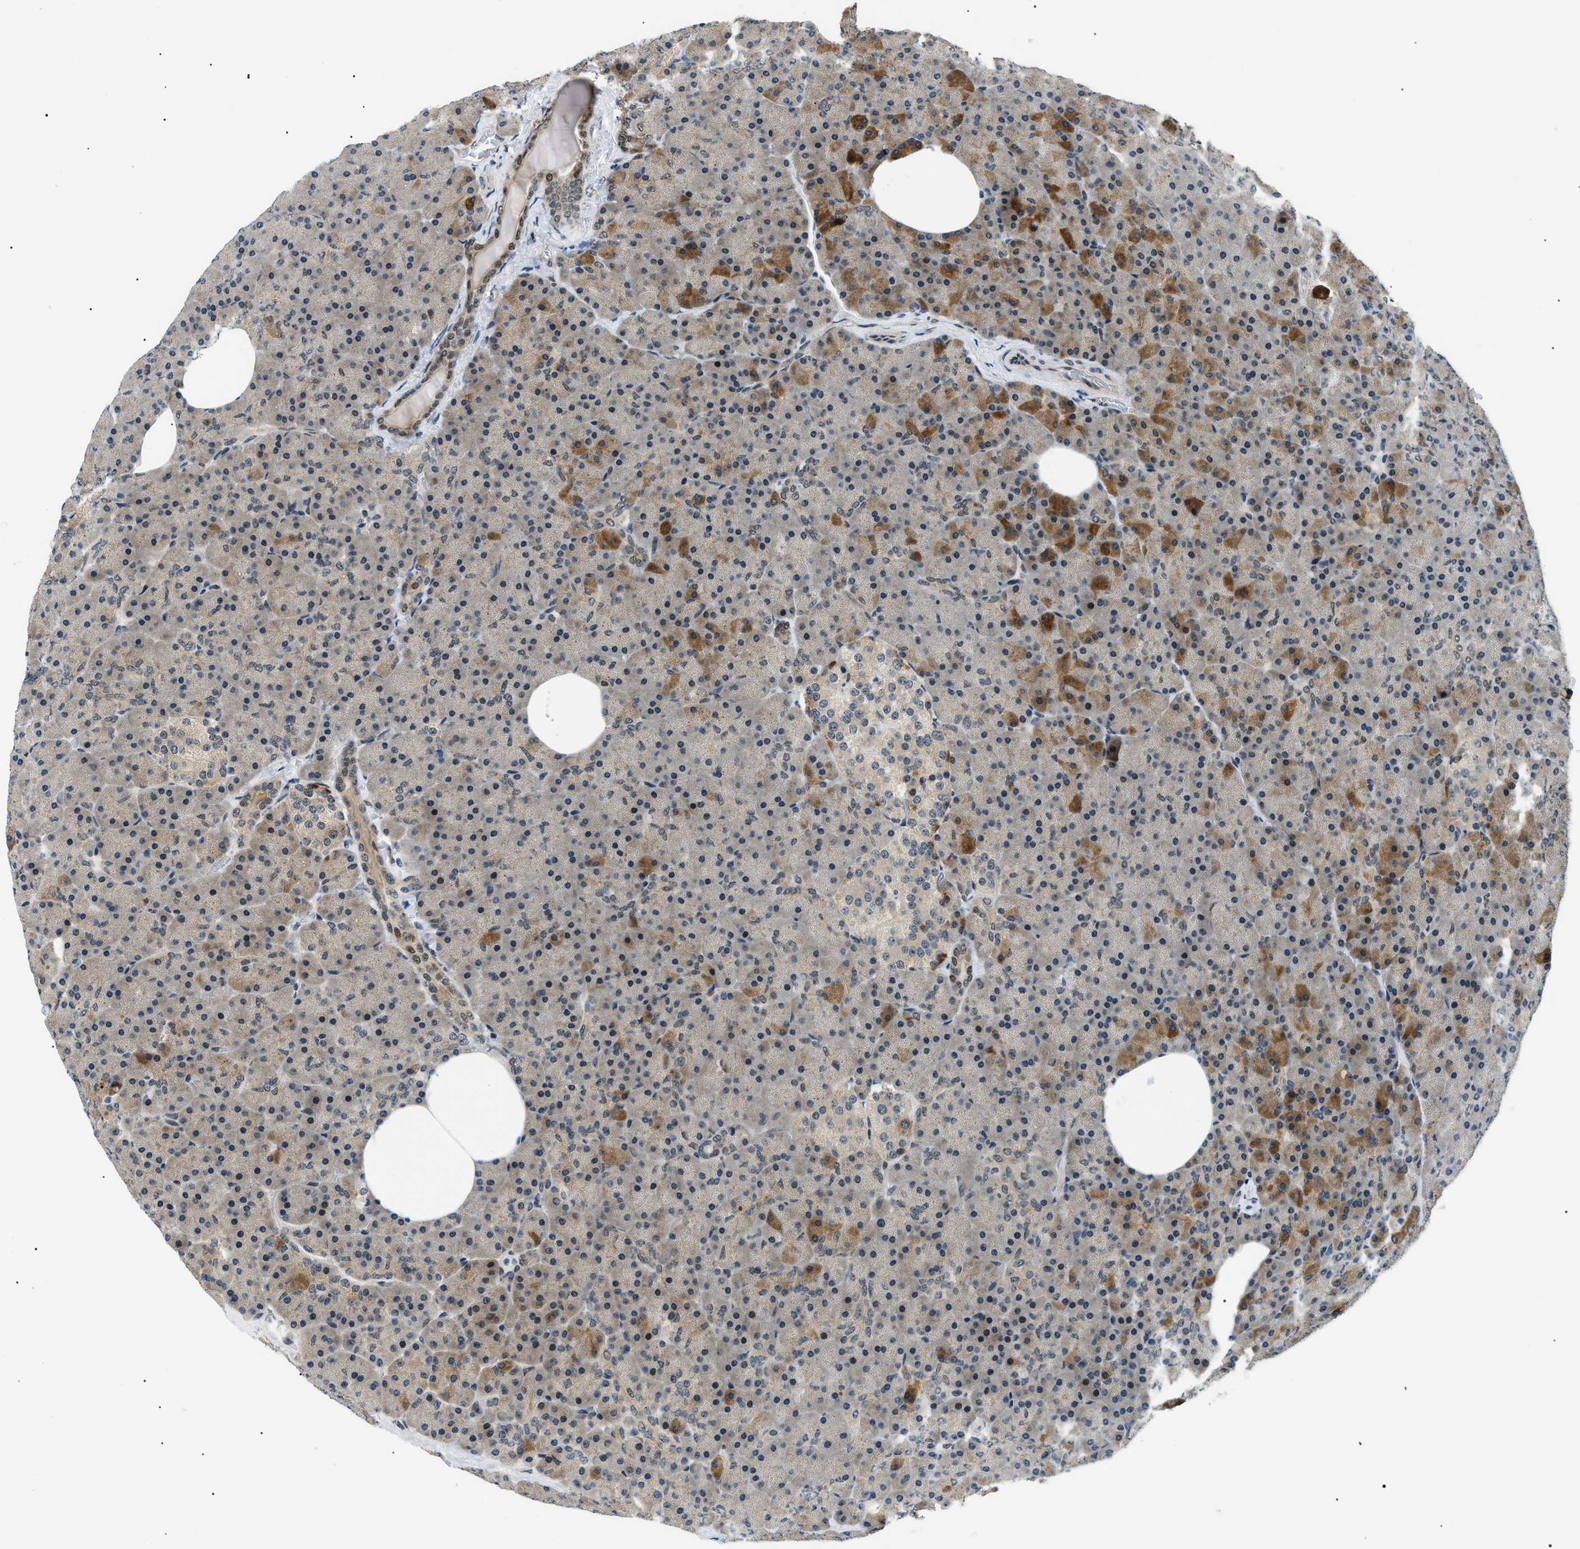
{"staining": {"intensity": "strong", "quantity": "25%-75%", "location": "cytoplasmic/membranous,nuclear"}, "tissue": "pancreas", "cell_type": "Exocrine glandular cells", "image_type": "normal", "snomed": [{"axis": "morphology", "description": "Normal tissue, NOS"}, {"axis": "topography", "description": "Pancreas"}], "caption": "This micrograph displays normal pancreas stained with immunohistochemistry to label a protein in brown. The cytoplasmic/membranous,nuclear of exocrine glandular cells show strong positivity for the protein. Nuclei are counter-stained blue.", "gene": "CWC25", "patient": {"sex": "female", "age": 35}}